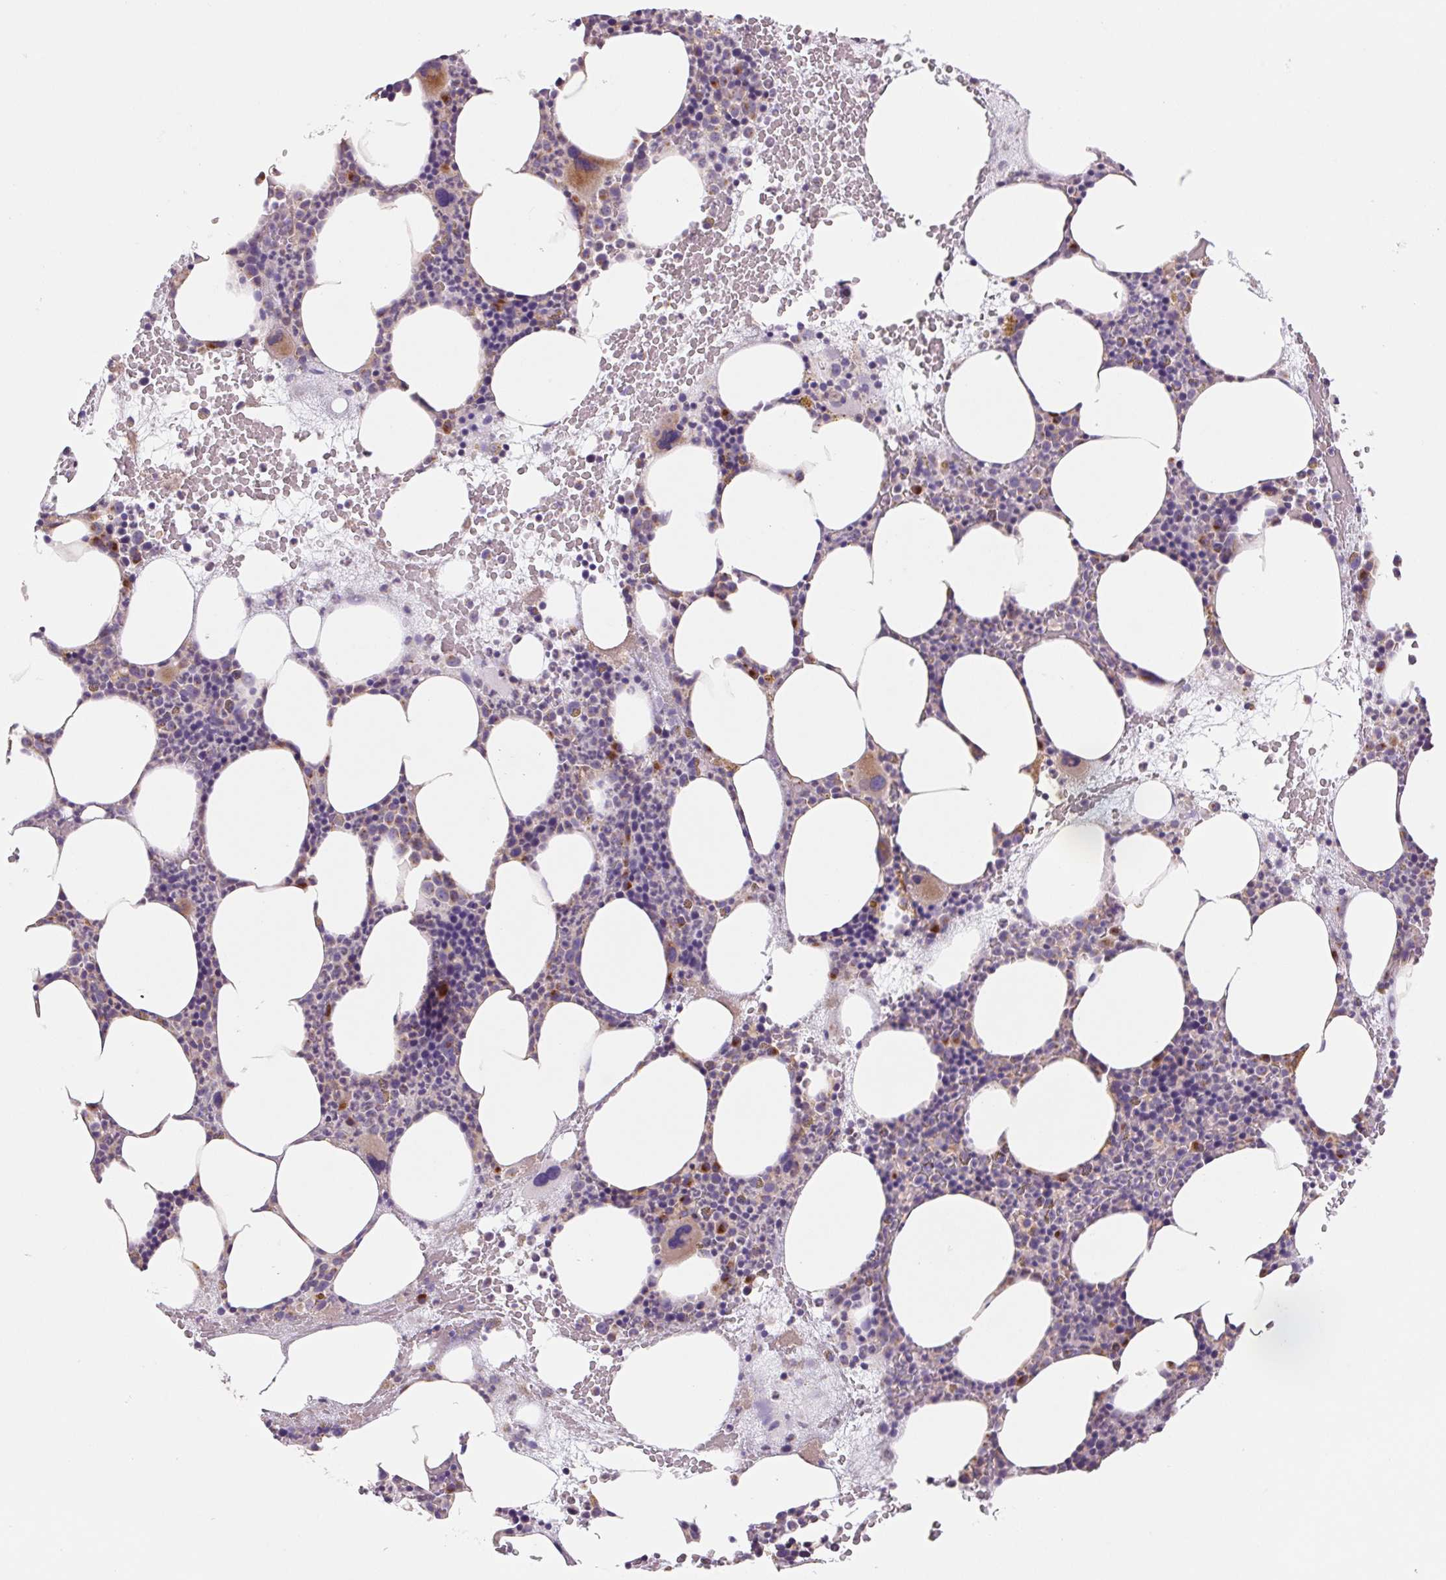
{"staining": {"intensity": "weak", "quantity": "<25%", "location": "cytoplasmic/membranous"}, "tissue": "bone marrow", "cell_type": "Hematopoietic cells", "image_type": "normal", "snomed": [{"axis": "morphology", "description": "Normal tissue, NOS"}, {"axis": "topography", "description": "Bone marrow"}], "caption": "DAB (3,3'-diaminobenzidine) immunohistochemical staining of benign human bone marrow exhibits no significant expression in hematopoietic cells. (Brightfield microscopy of DAB (3,3'-diaminobenzidine) immunohistochemistry (IHC) at high magnification).", "gene": "RAB1A", "patient": {"sex": "male", "age": 89}}